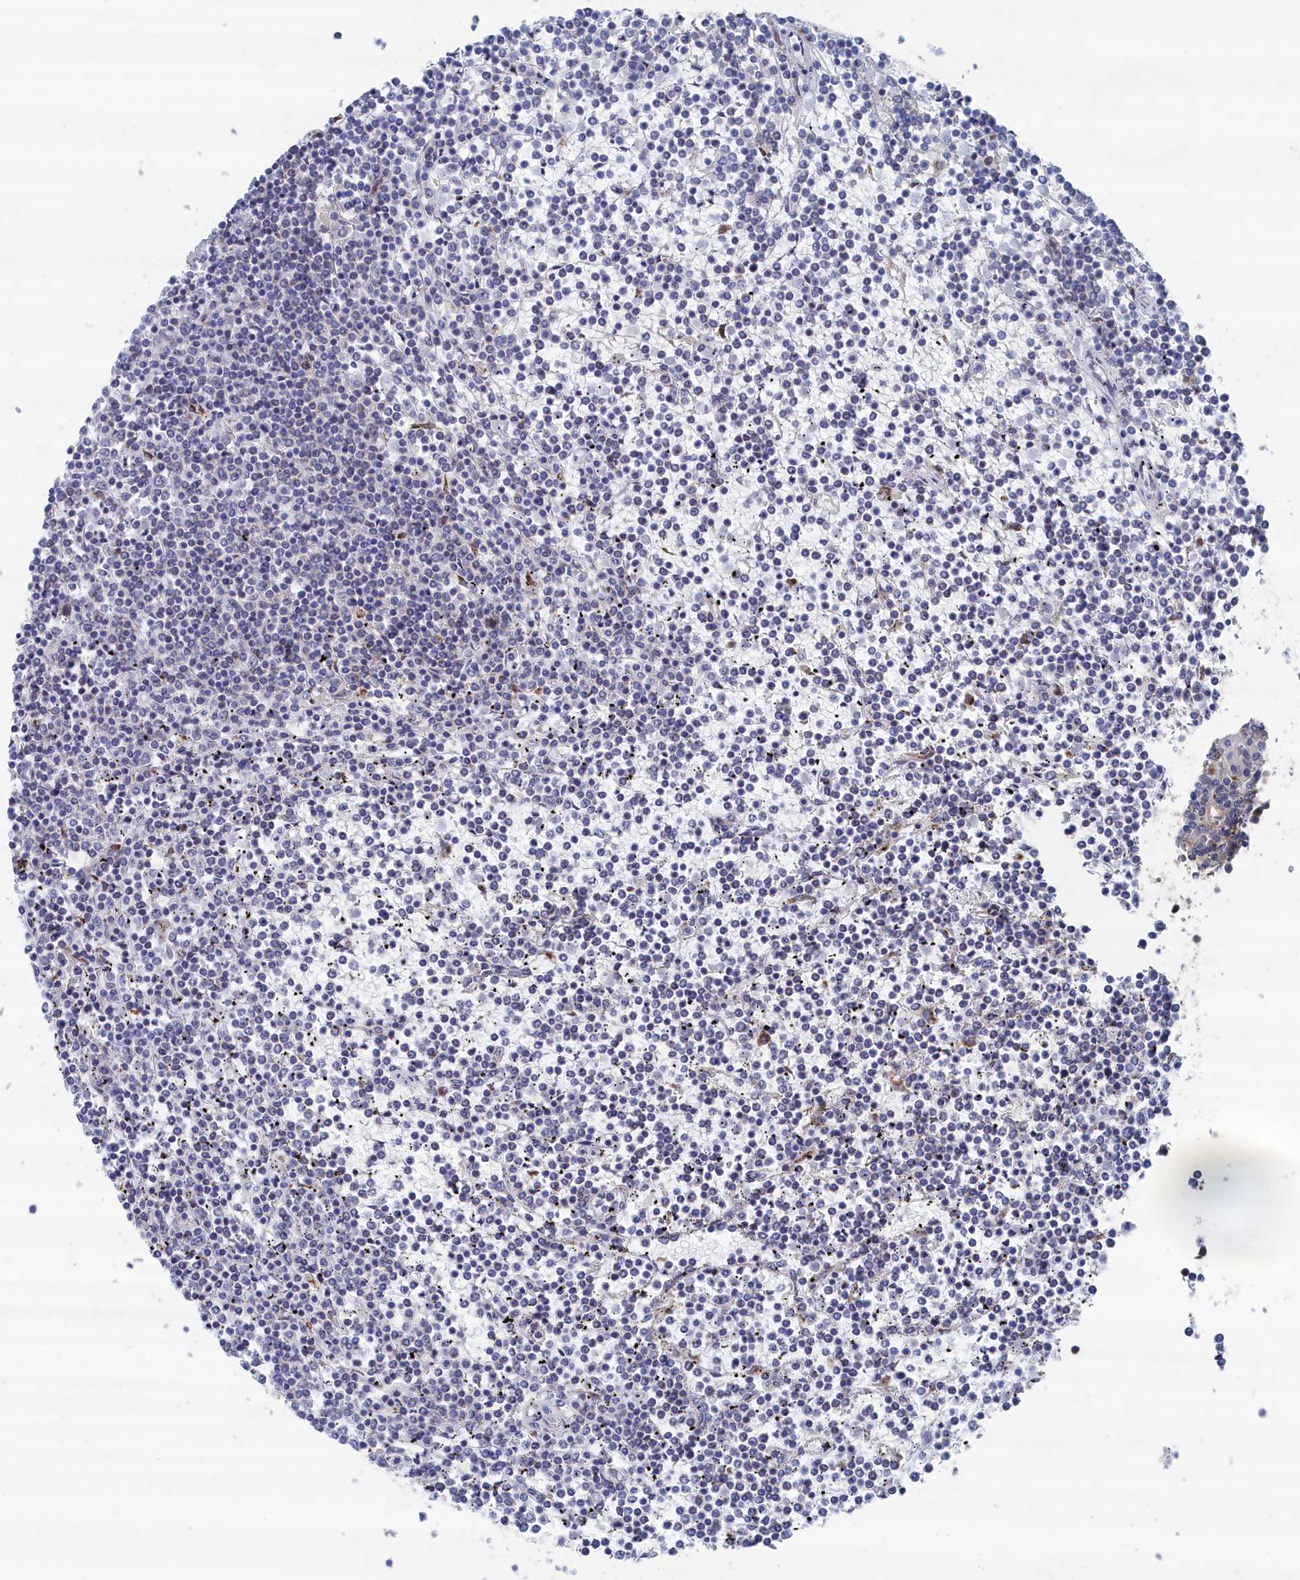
{"staining": {"intensity": "negative", "quantity": "none", "location": "none"}, "tissue": "lymphoma", "cell_type": "Tumor cells", "image_type": "cancer", "snomed": [{"axis": "morphology", "description": "Malignant lymphoma, non-Hodgkin's type, Low grade"}, {"axis": "topography", "description": "Spleen"}], "caption": "Immunohistochemical staining of malignant lymphoma, non-Hodgkin's type (low-grade) demonstrates no significant expression in tumor cells.", "gene": "IRX1", "patient": {"sex": "female", "age": 19}}